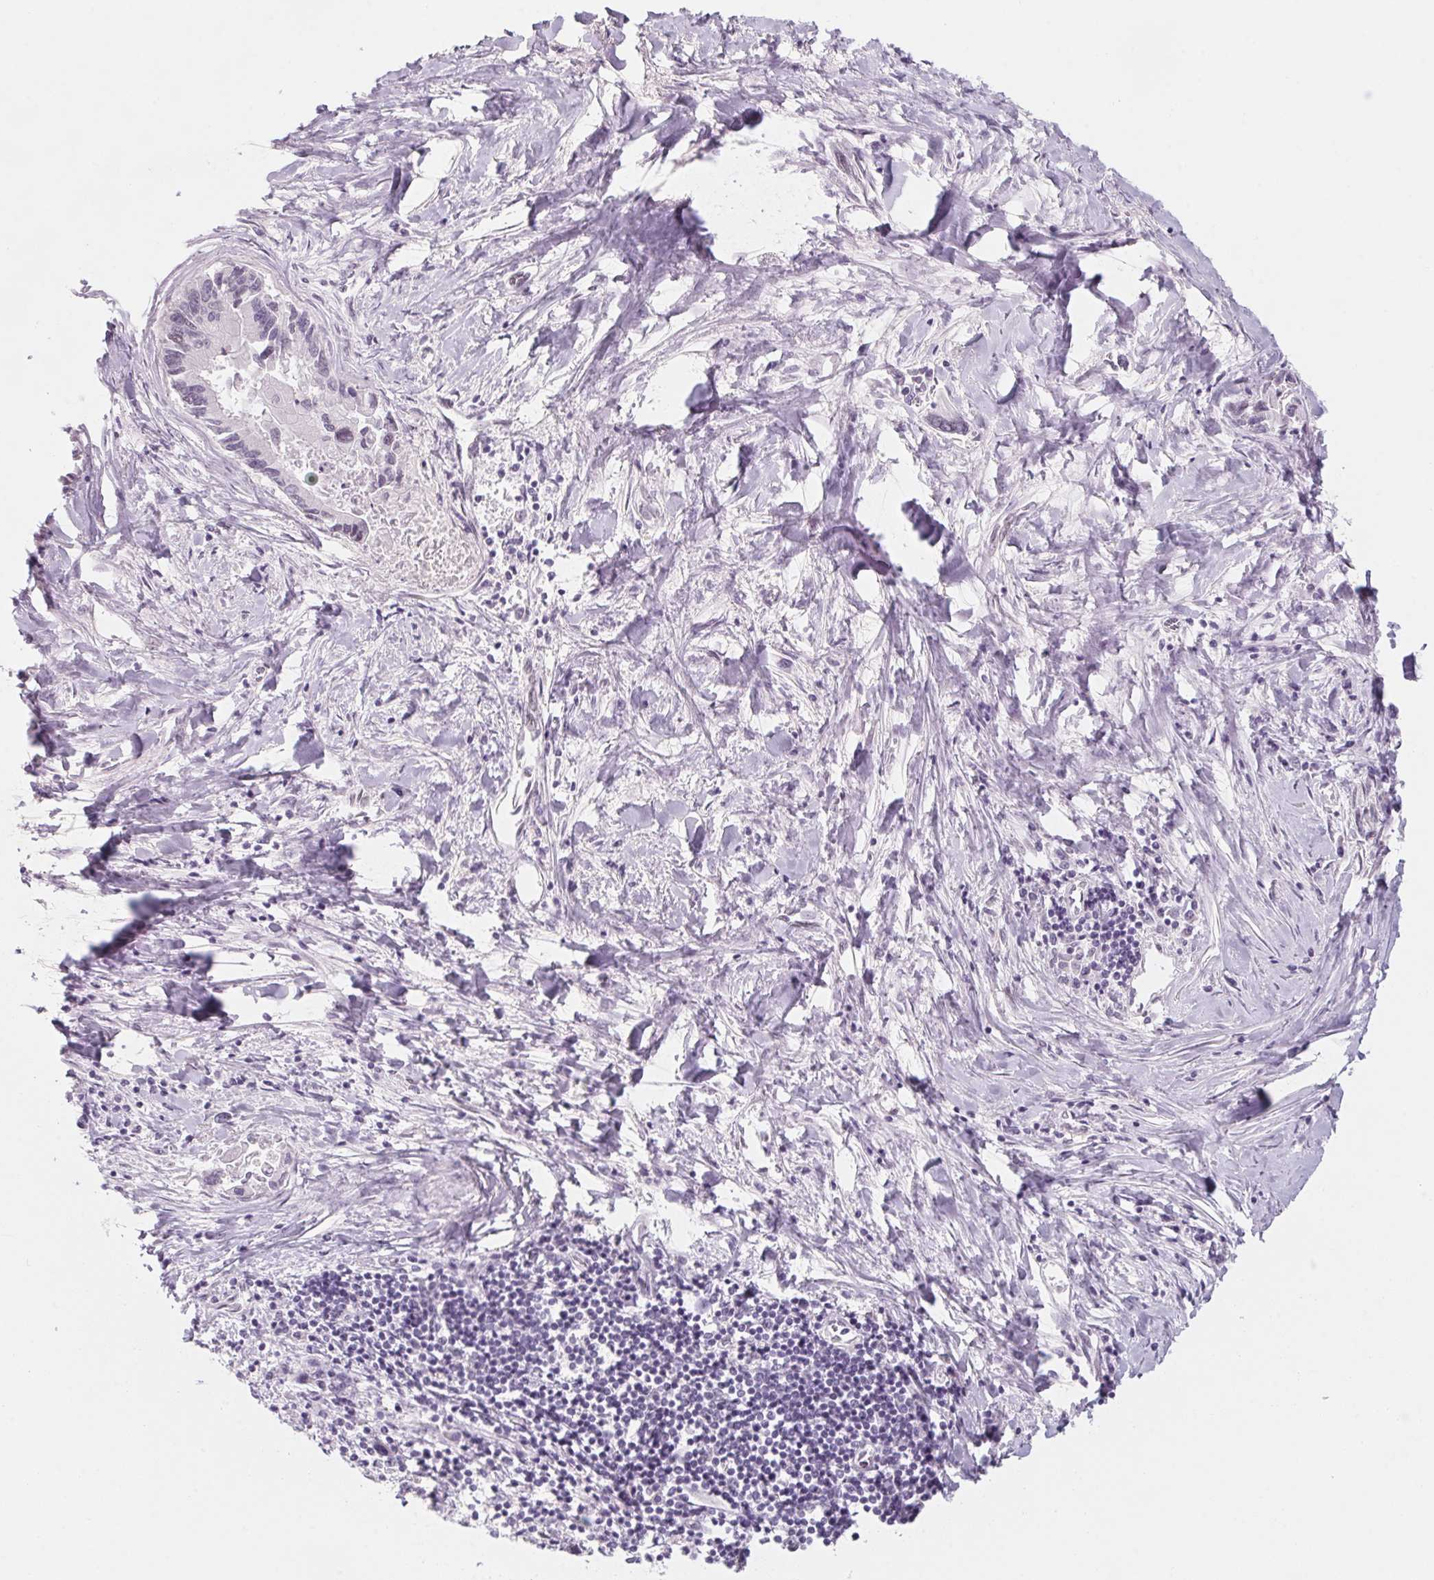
{"staining": {"intensity": "weak", "quantity": "<25%", "location": "nuclear"}, "tissue": "liver cancer", "cell_type": "Tumor cells", "image_type": "cancer", "snomed": [{"axis": "morphology", "description": "Cholangiocarcinoma"}, {"axis": "topography", "description": "Liver"}], "caption": "There is no significant positivity in tumor cells of liver cancer (cholangiocarcinoma).", "gene": "KCNQ2", "patient": {"sex": "male", "age": 66}}